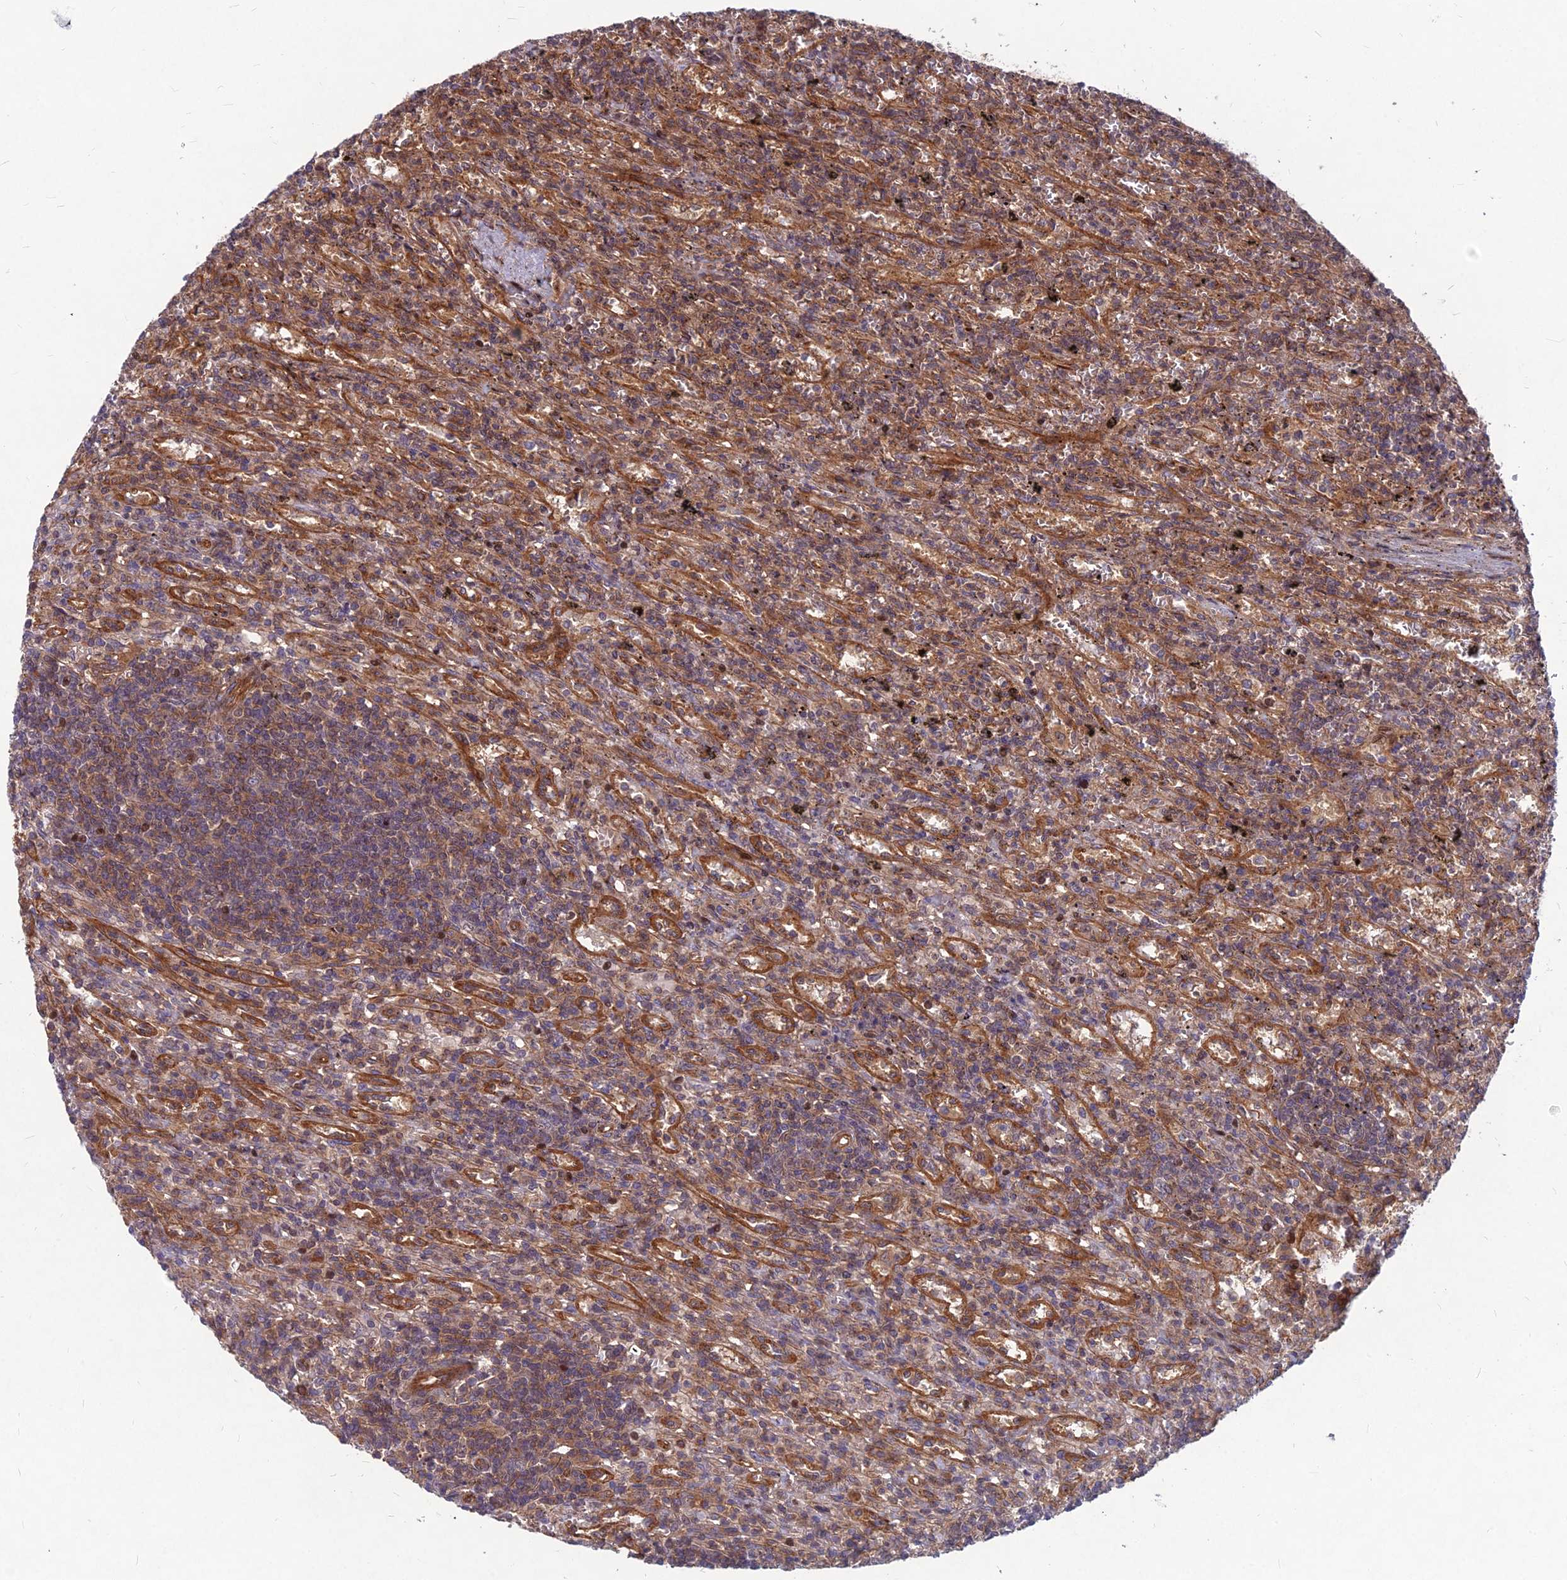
{"staining": {"intensity": "negative", "quantity": "none", "location": "none"}, "tissue": "lymphoma", "cell_type": "Tumor cells", "image_type": "cancer", "snomed": [{"axis": "morphology", "description": "Malignant lymphoma, non-Hodgkin's type, Low grade"}, {"axis": "topography", "description": "Spleen"}], "caption": "DAB (3,3'-diaminobenzidine) immunohistochemical staining of human lymphoma reveals no significant expression in tumor cells.", "gene": "MFSD8", "patient": {"sex": "male", "age": 76}}